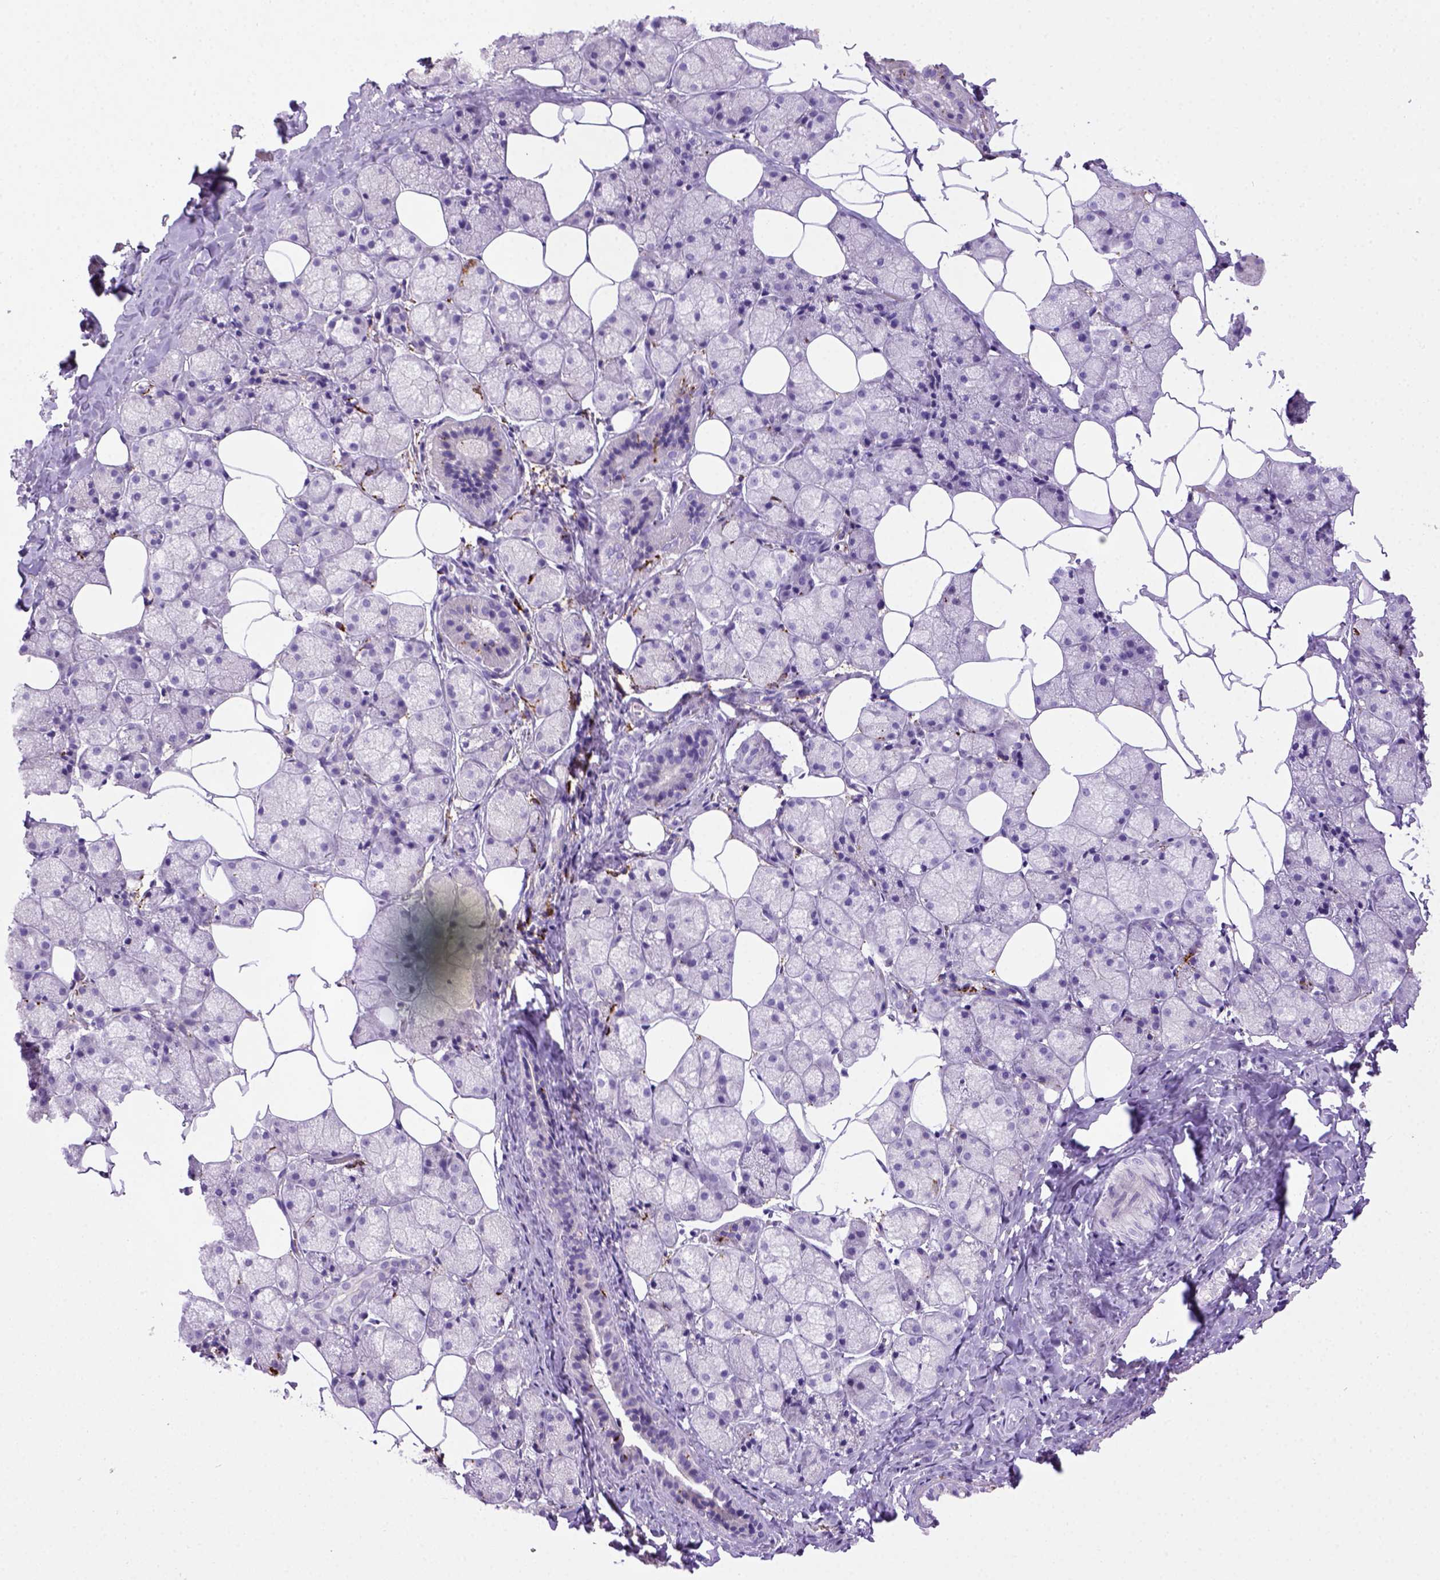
{"staining": {"intensity": "negative", "quantity": "none", "location": "none"}, "tissue": "salivary gland", "cell_type": "Glandular cells", "image_type": "normal", "snomed": [{"axis": "morphology", "description": "Normal tissue, NOS"}, {"axis": "topography", "description": "Salivary gland"}], "caption": "The micrograph displays no staining of glandular cells in benign salivary gland.", "gene": "CD68", "patient": {"sex": "male", "age": 38}}